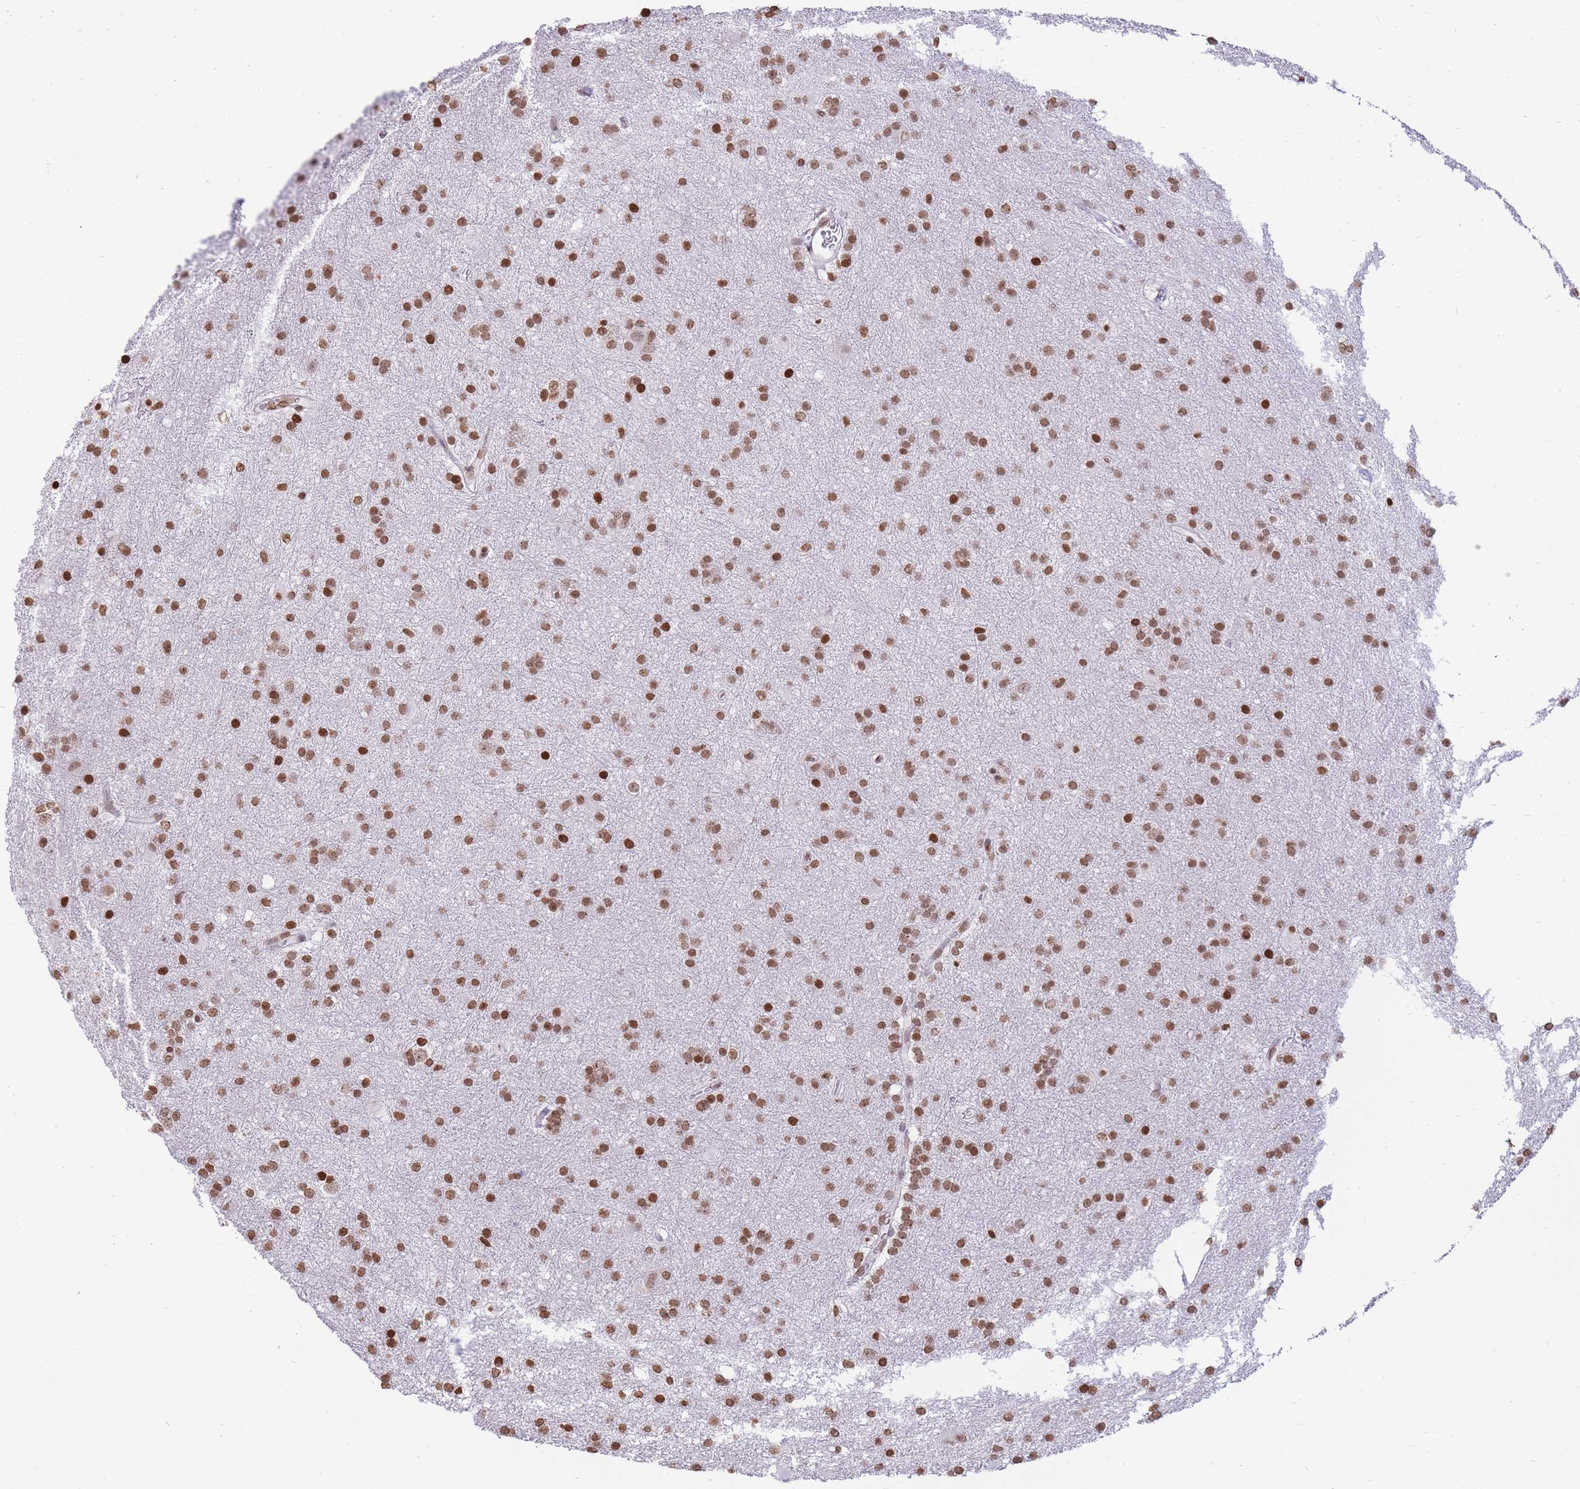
{"staining": {"intensity": "moderate", "quantity": ">75%", "location": "nuclear"}, "tissue": "glioma", "cell_type": "Tumor cells", "image_type": "cancer", "snomed": [{"axis": "morphology", "description": "Glioma, malignant, High grade"}, {"axis": "topography", "description": "Brain"}], "caption": "Immunohistochemical staining of glioma shows moderate nuclear protein staining in approximately >75% of tumor cells. (DAB (3,3'-diaminobenzidine) IHC, brown staining for protein, blue staining for nuclei).", "gene": "SHISAL1", "patient": {"sex": "female", "age": 50}}